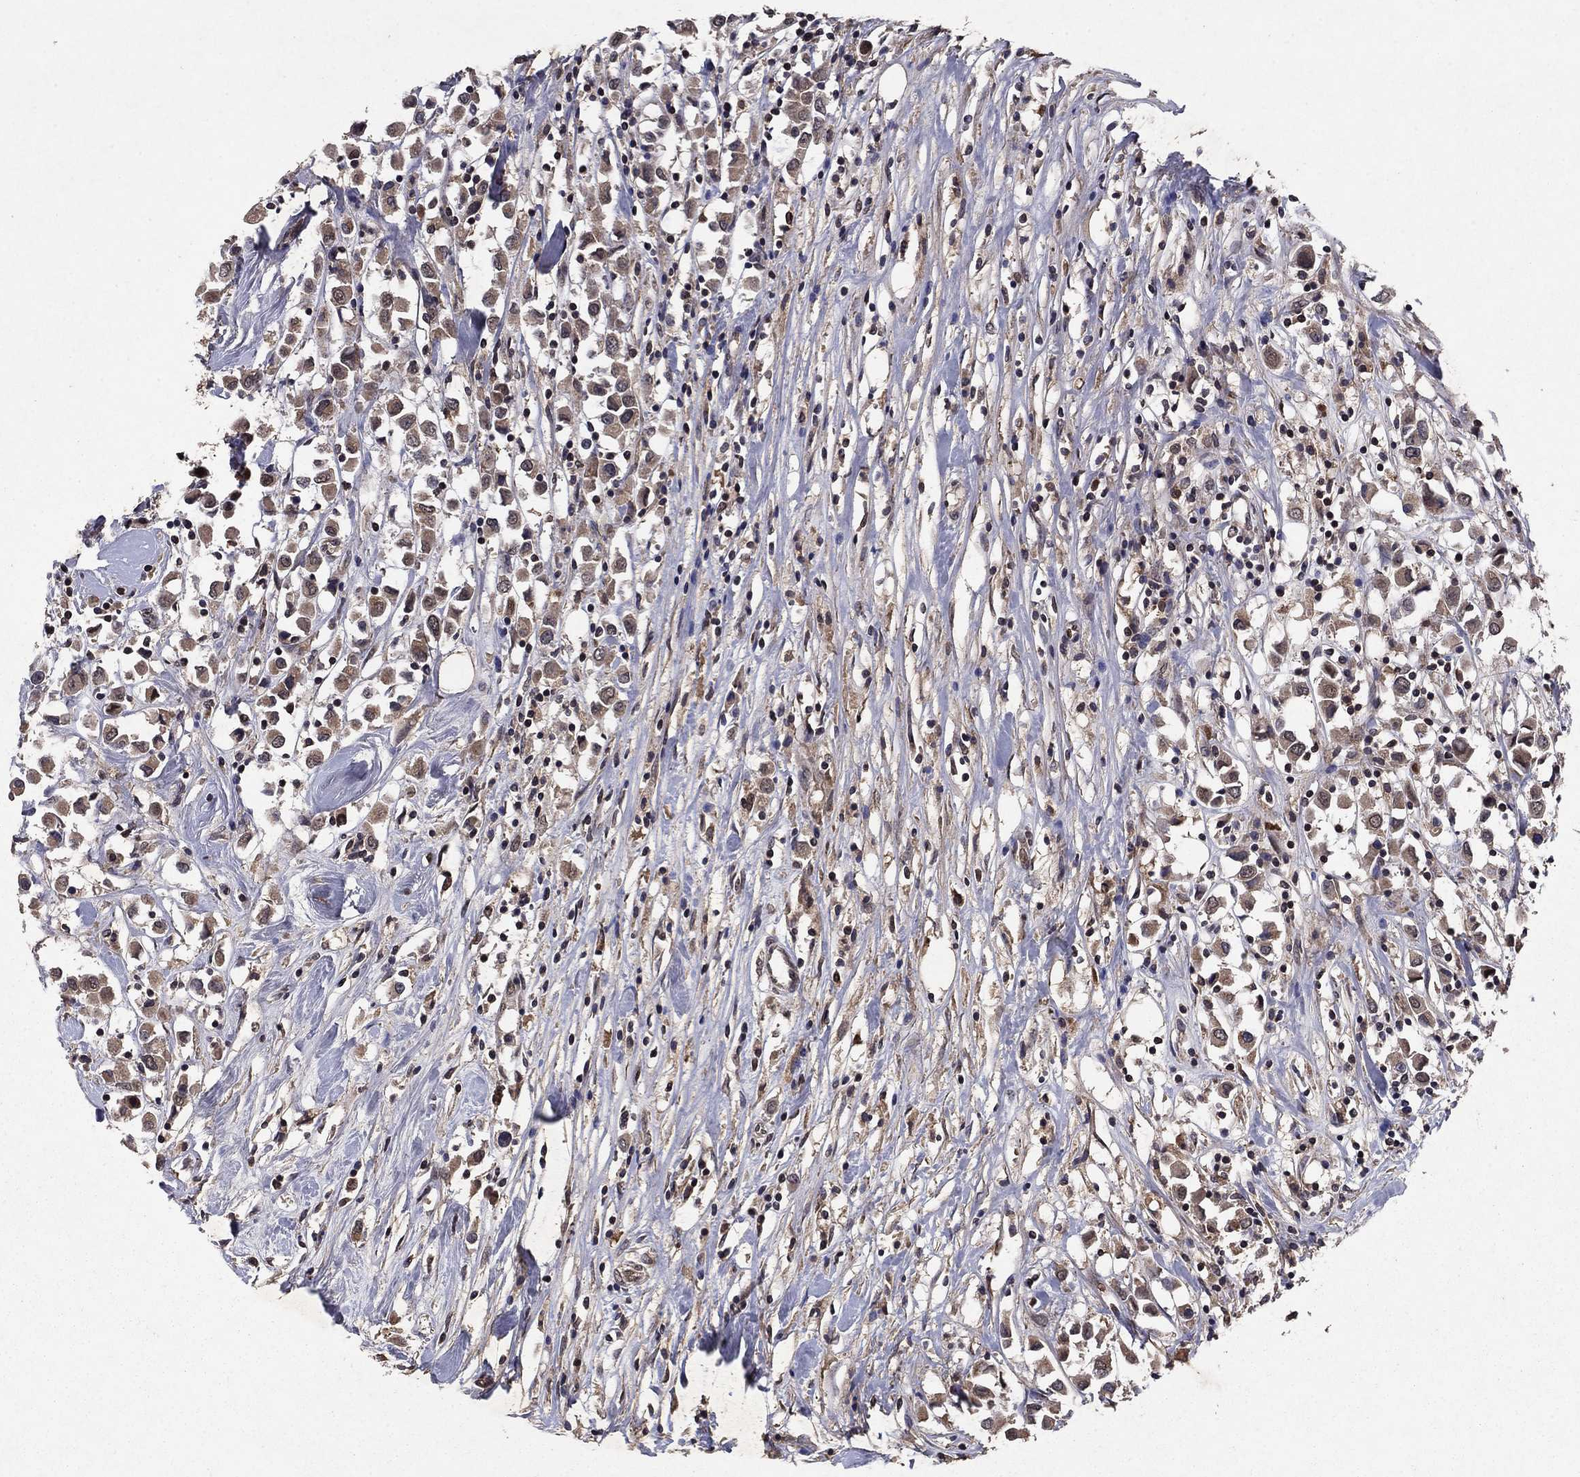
{"staining": {"intensity": "weak", "quantity": ">75%", "location": "cytoplasmic/membranous"}, "tissue": "breast cancer", "cell_type": "Tumor cells", "image_type": "cancer", "snomed": [{"axis": "morphology", "description": "Duct carcinoma"}, {"axis": "topography", "description": "Breast"}], "caption": "Approximately >75% of tumor cells in intraductal carcinoma (breast) demonstrate weak cytoplasmic/membranous protein staining as visualized by brown immunohistochemical staining.", "gene": "DHRS1", "patient": {"sex": "female", "age": 61}}